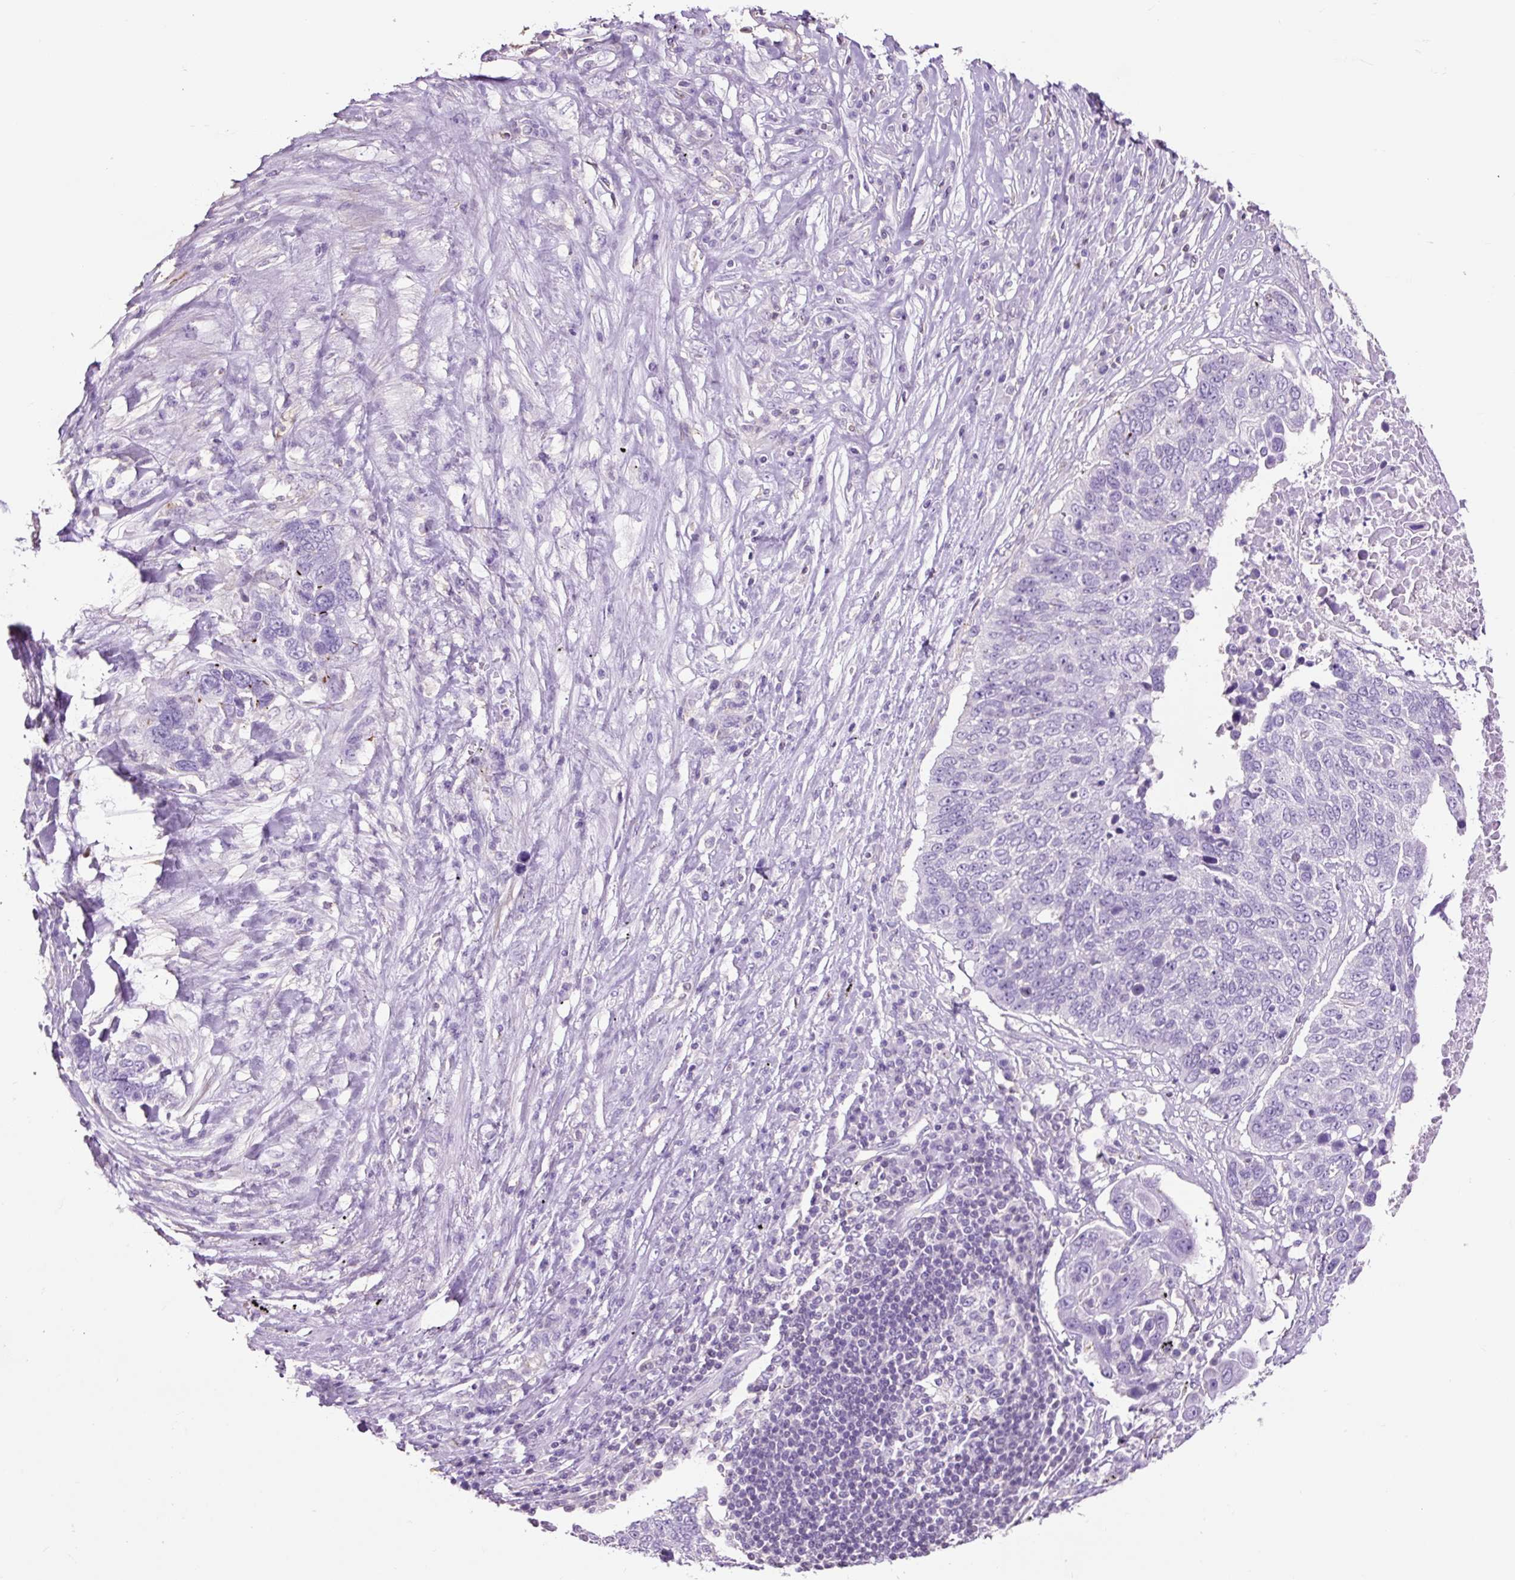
{"staining": {"intensity": "negative", "quantity": "none", "location": "none"}, "tissue": "lung cancer", "cell_type": "Tumor cells", "image_type": "cancer", "snomed": [{"axis": "morphology", "description": "Squamous cell carcinoma, NOS"}, {"axis": "topography", "description": "Lung"}], "caption": "Immunohistochemistry of human lung cancer (squamous cell carcinoma) displays no expression in tumor cells. Brightfield microscopy of IHC stained with DAB (brown) and hematoxylin (blue), captured at high magnification.", "gene": "OR10A7", "patient": {"sex": "male", "age": 66}}